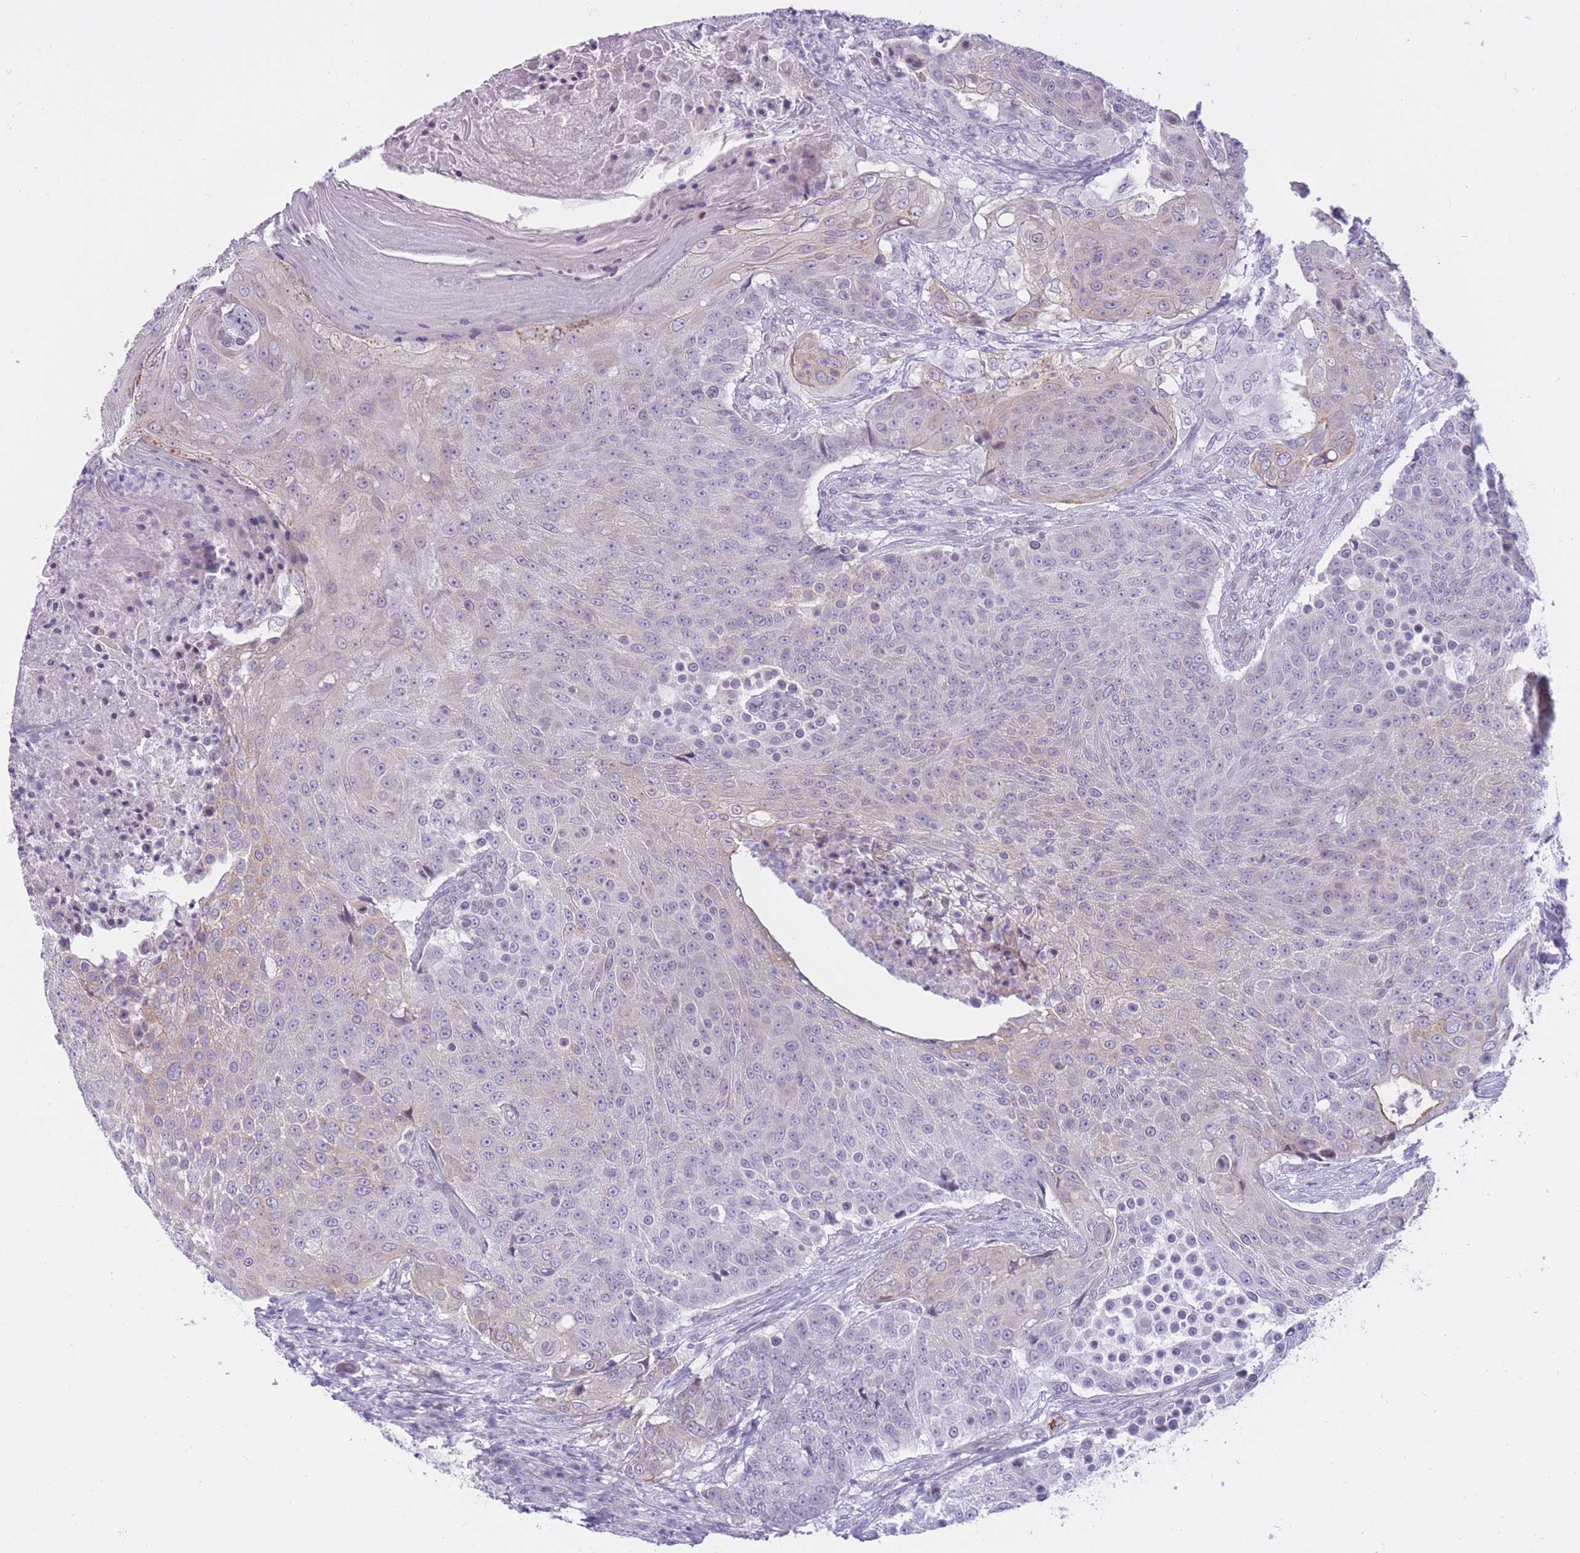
{"staining": {"intensity": "negative", "quantity": "none", "location": "none"}, "tissue": "urothelial cancer", "cell_type": "Tumor cells", "image_type": "cancer", "snomed": [{"axis": "morphology", "description": "Urothelial carcinoma, High grade"}, {"axis": "topography", "description": "Urinary bladder"}], "caption": "Protein analysis of urothelial carcinoma (high-grade) exhibits no significant staining in tumor cells.", "gene": "HOOK2", "patient": {"sex": "female", "age": 63}}